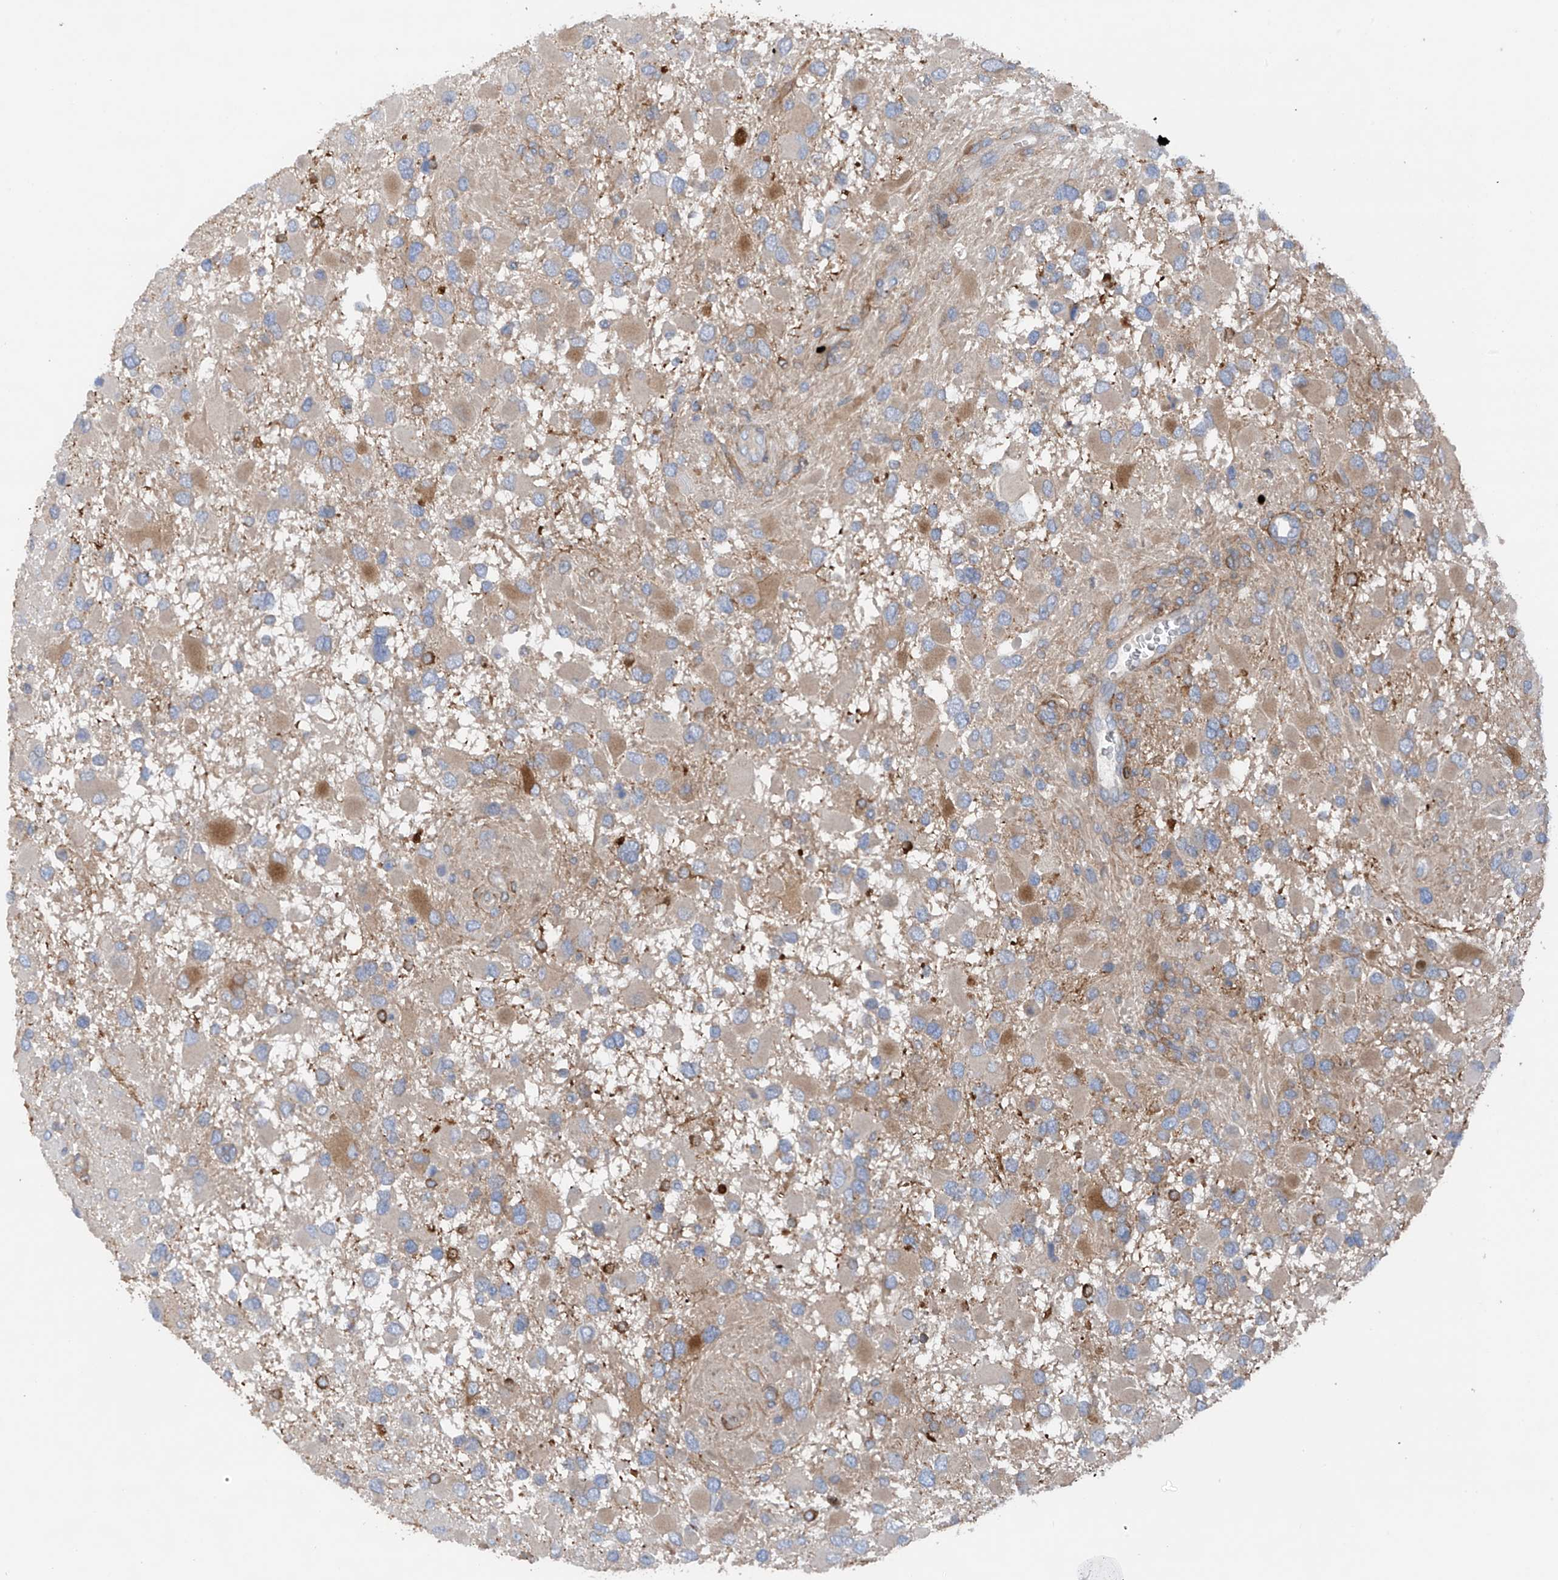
{"staining": {"intensity": "negative", "quantity": "none", "location": "none"}, "tissue": "glioma", "cell_type": "Tumor cells", "image_type": "cancer", "snomed": [{"axis": "morphology", "description": "Glioma, malignant, High grade"}, {"axis": "topography", "description": "Brain"}], "caption": "This is an IHC photomicrograph of high-grade glioma (malignant). There is no staining in tumor cells.", "gene": "PHACTR2", "patient": {"sex": "male", "age": 53}}